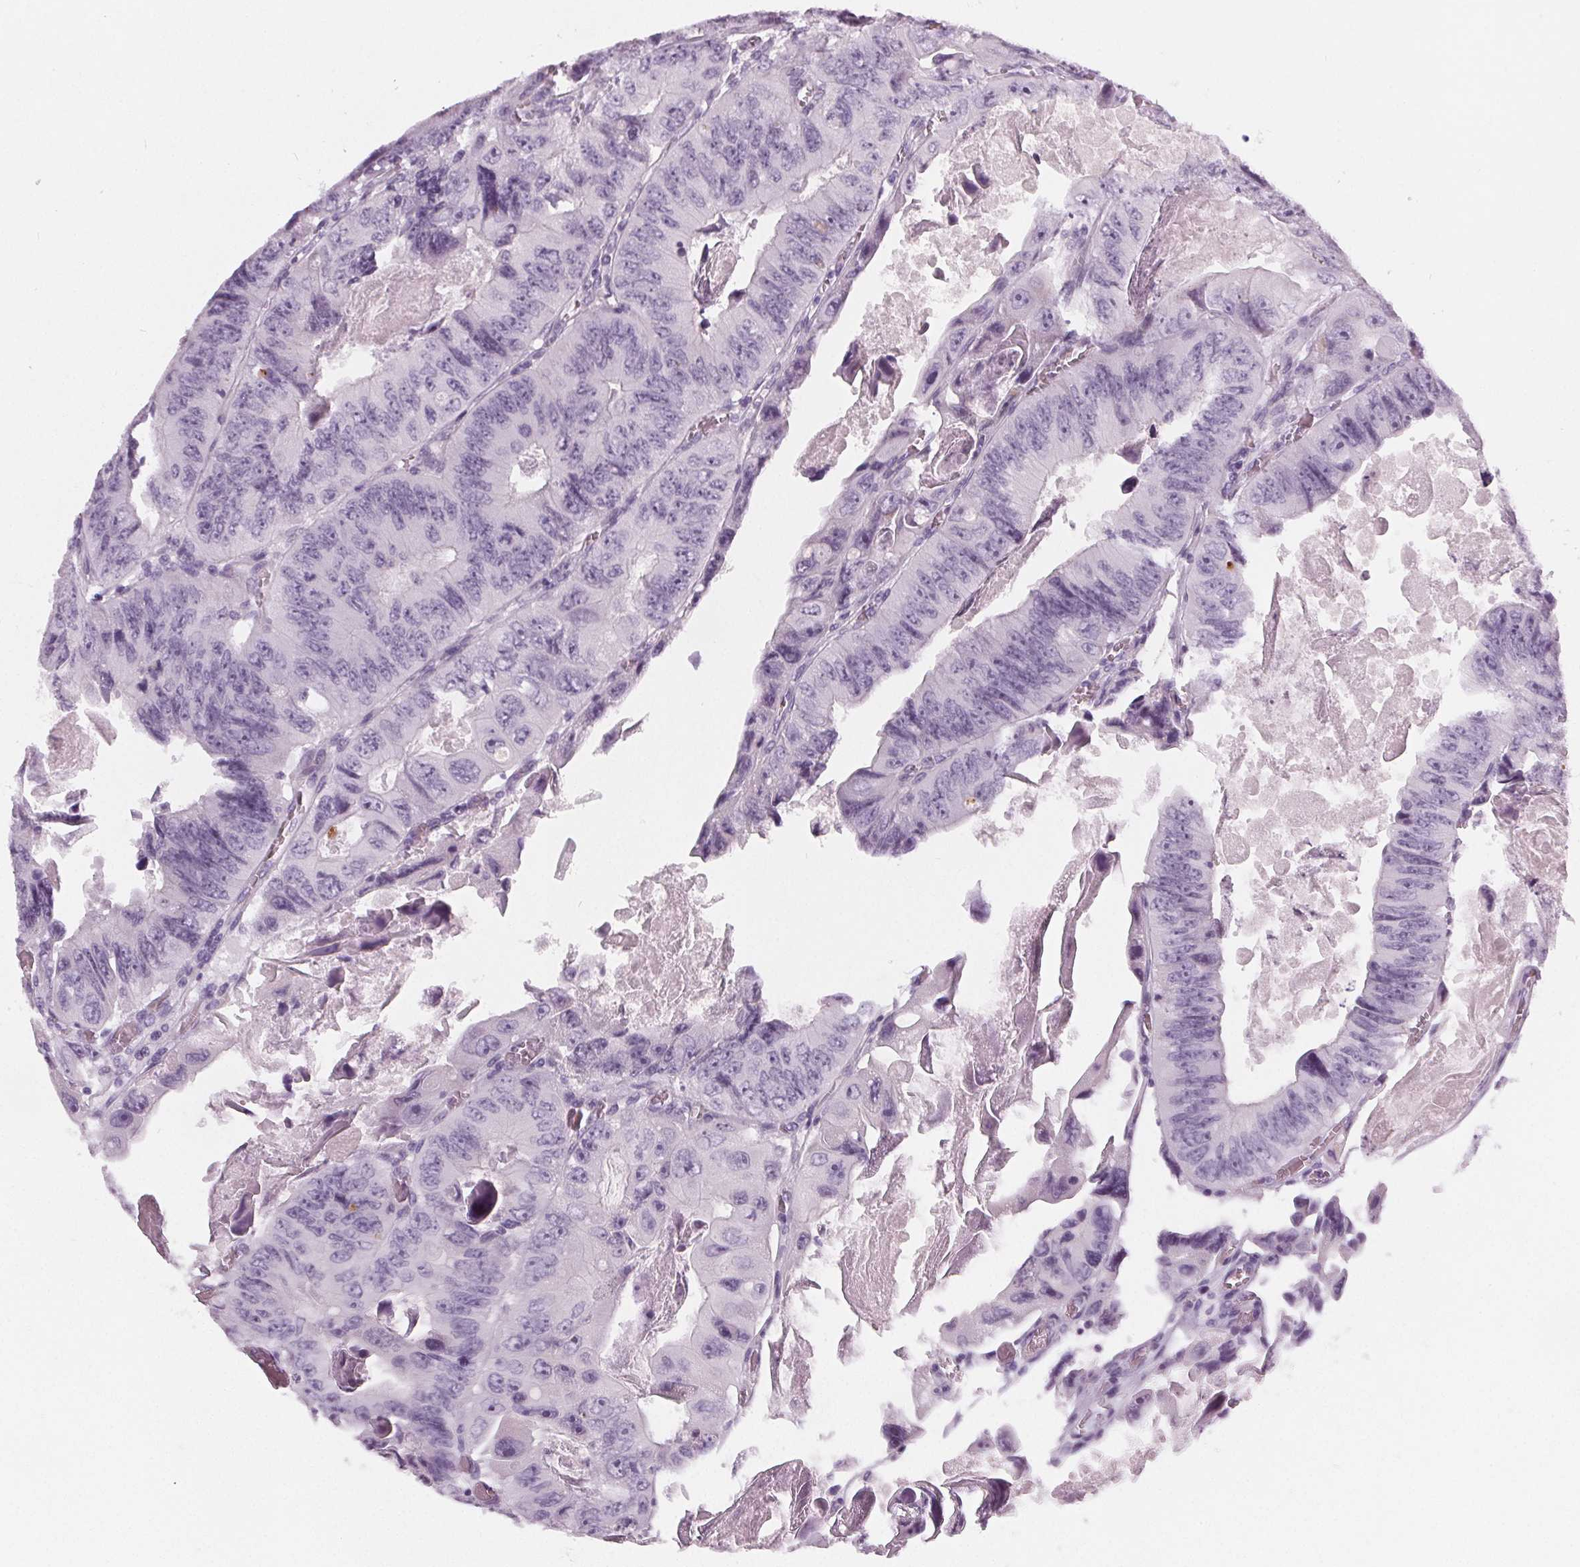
{"staining": {"intensity": "negative", "quantity": "none", "location": "none"}, "tissue": "colorectal cancer", "cell_type": "Tumor cells", "image_type": "cancer", "snomed": [{"axis": "morphology", "description": "Adenocarcinoma, NOS"}, {"axis": "topography", "description": "Colon"}], "caption": "Immunohistochemistry of human adenocarcinoma (colorectal) shows no staining in tumor cells. (Stains: DAB IHC with hematoxylin counter stain, Microscopy: brightfield microscopy at high magnification).", "gene": "SLC5A12", "patient": {"sex": "female", "age": 84}}